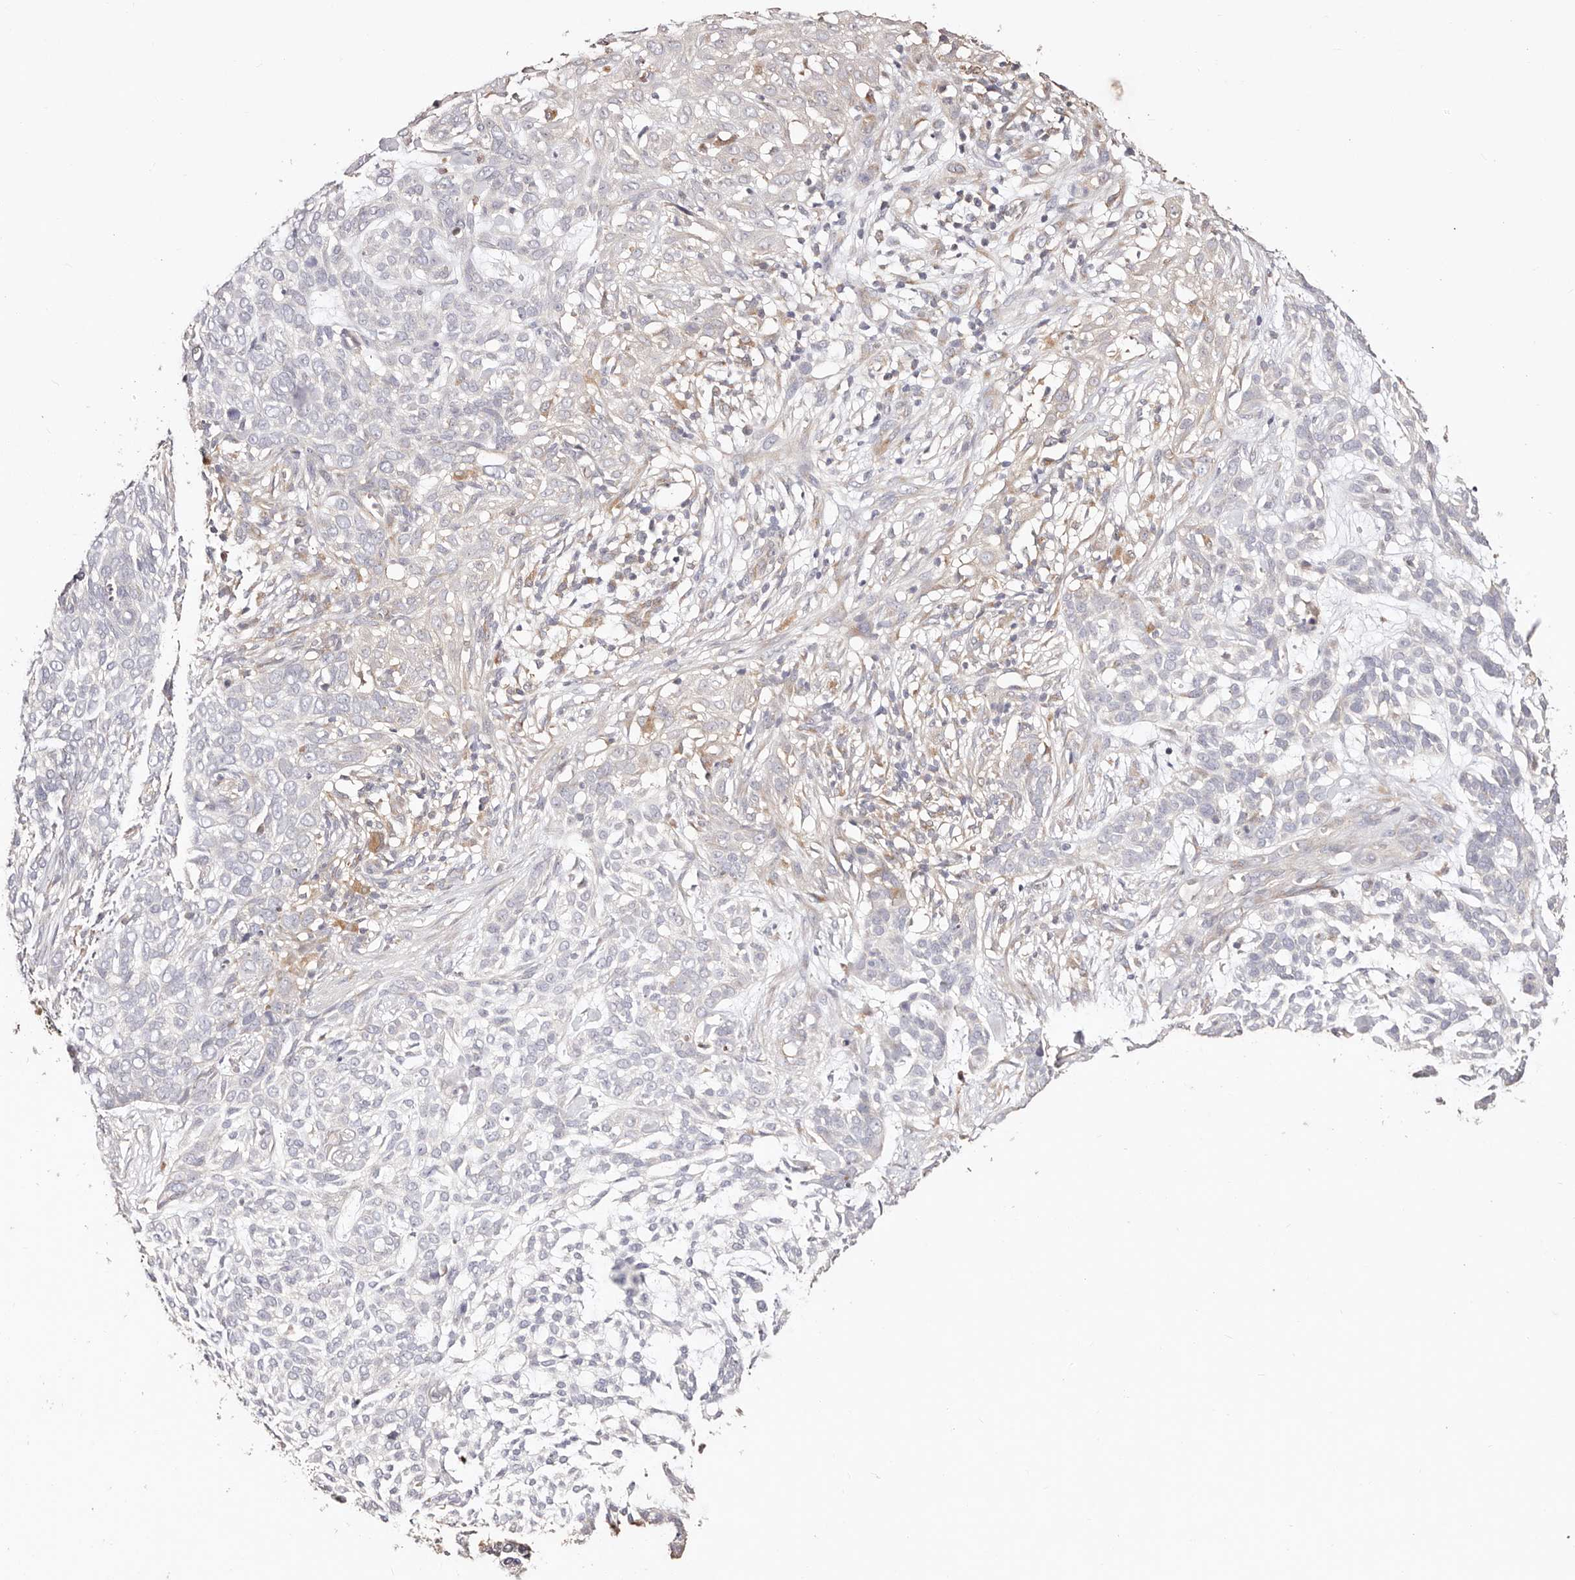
{"staining": {"intensity": "negative", "quantity": "none", "location": "none"}, "tissue": "skin cancer", "cell_type": "Tumor cells", "image_type": "cancer", "snomed": [{"axis": "morphology", "description": "Basal cell carcinoma"}, {"axis": "topography", "description": "Skin"}], "caption": "Immunohistochemical staining of human skin cancer (basal cell carcinoma) displays no significant expression in tumor cells. (Immunohistochemistry, brightfield microscopy, high magnification).", "gene": "MAPK1", "patient": {"sex": "female", "age": 64}}